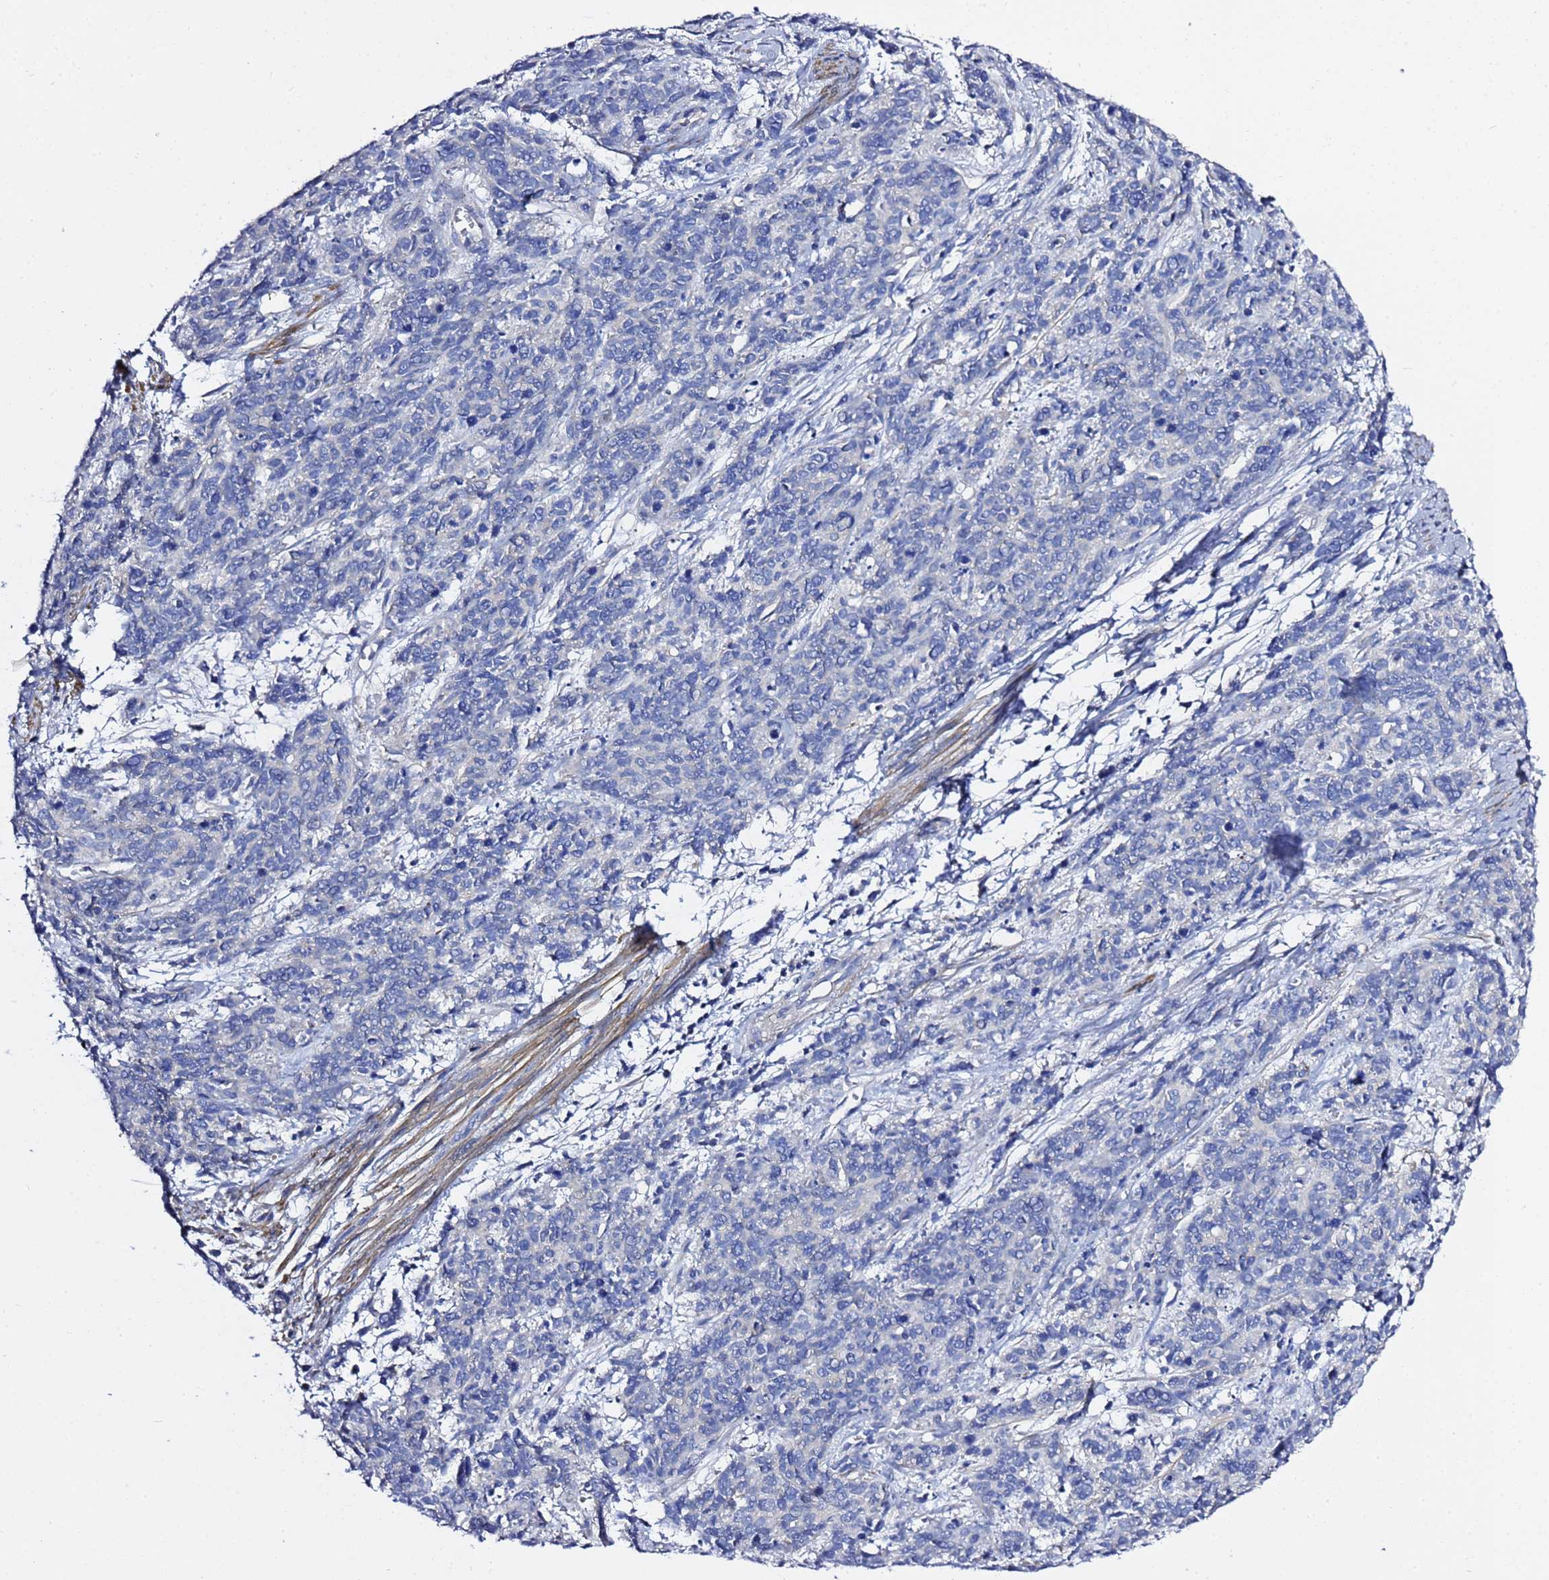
{"staining": {"intensity": "negative", "quantity": "none", "location": "none"}, "tissue": "cervical cancer", "cell_type": "Tumor cells", "image_type": "cancer", "snomed": [{"axis": "morphology", "description": "Squamous cell carcinoma, NOS"}, {"axis": "topography", "description": "Cervix"}], "caption": "A histopathology image of cervical cancer stained for a protein displays no brown staining in tumor cells.", "gene": "USP18", "patient": {"sex": "female", "age": 60}}